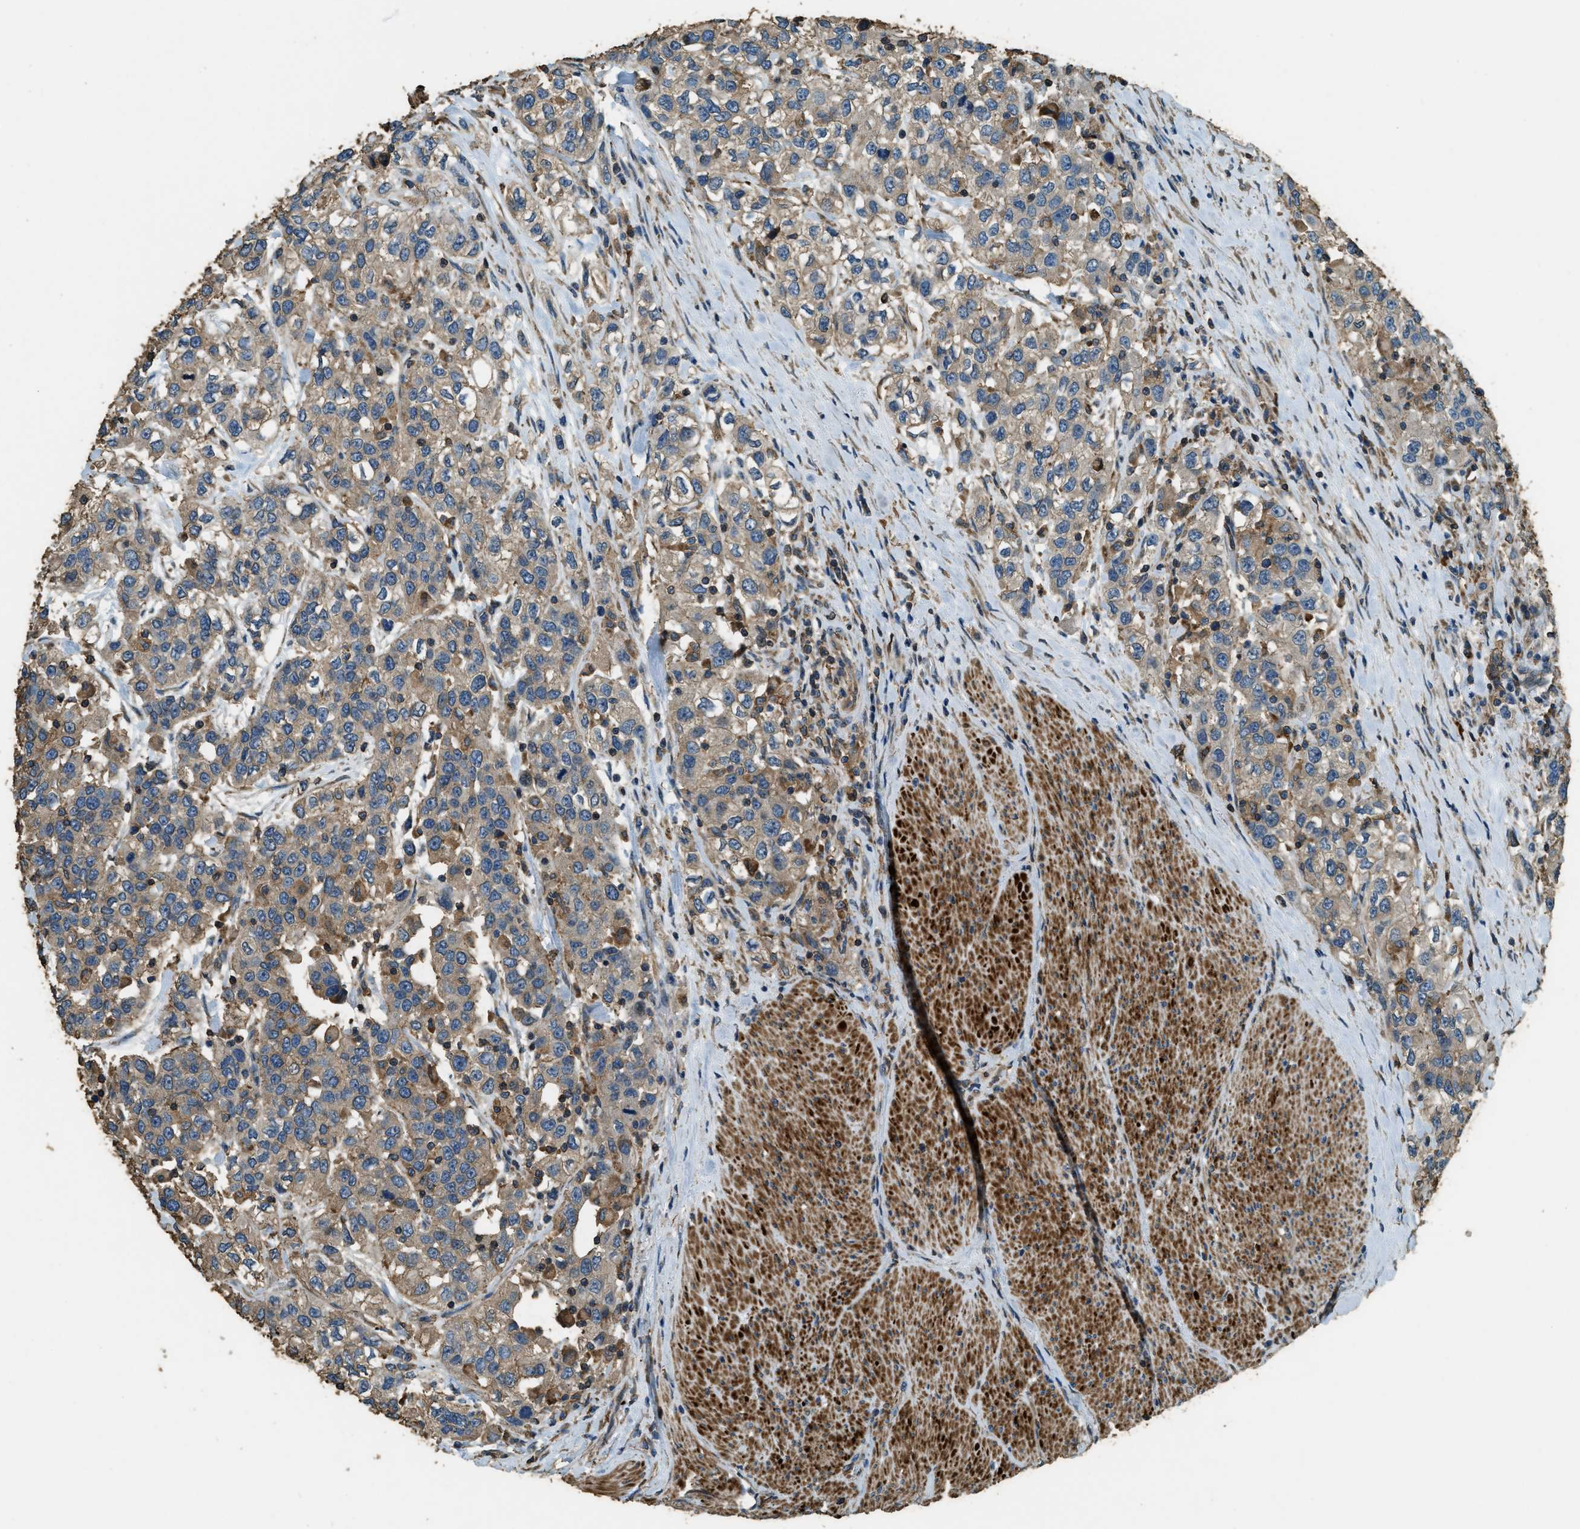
{"staining": {"intensity": "weak", "quantity": ">75%", "location": "cytoplasmic/membranous"}, "tissue": "urothelial cancer", "cell_type": "Tumor cells", "image_type": "cancer", "snomed": [{"axis": "morphology", "description": "Urothelial carcinoma, High grade"}, {"axis": "topography", "description": "Urinary bladder"}], "caption": "Urothelial carcinoma (high-grade) tissue shows weak cytoplasmic/membranous positivity in about >75% of tumor cells", "gene": "ERGIC1", "patient": {"sex": "female", "age": 80}}